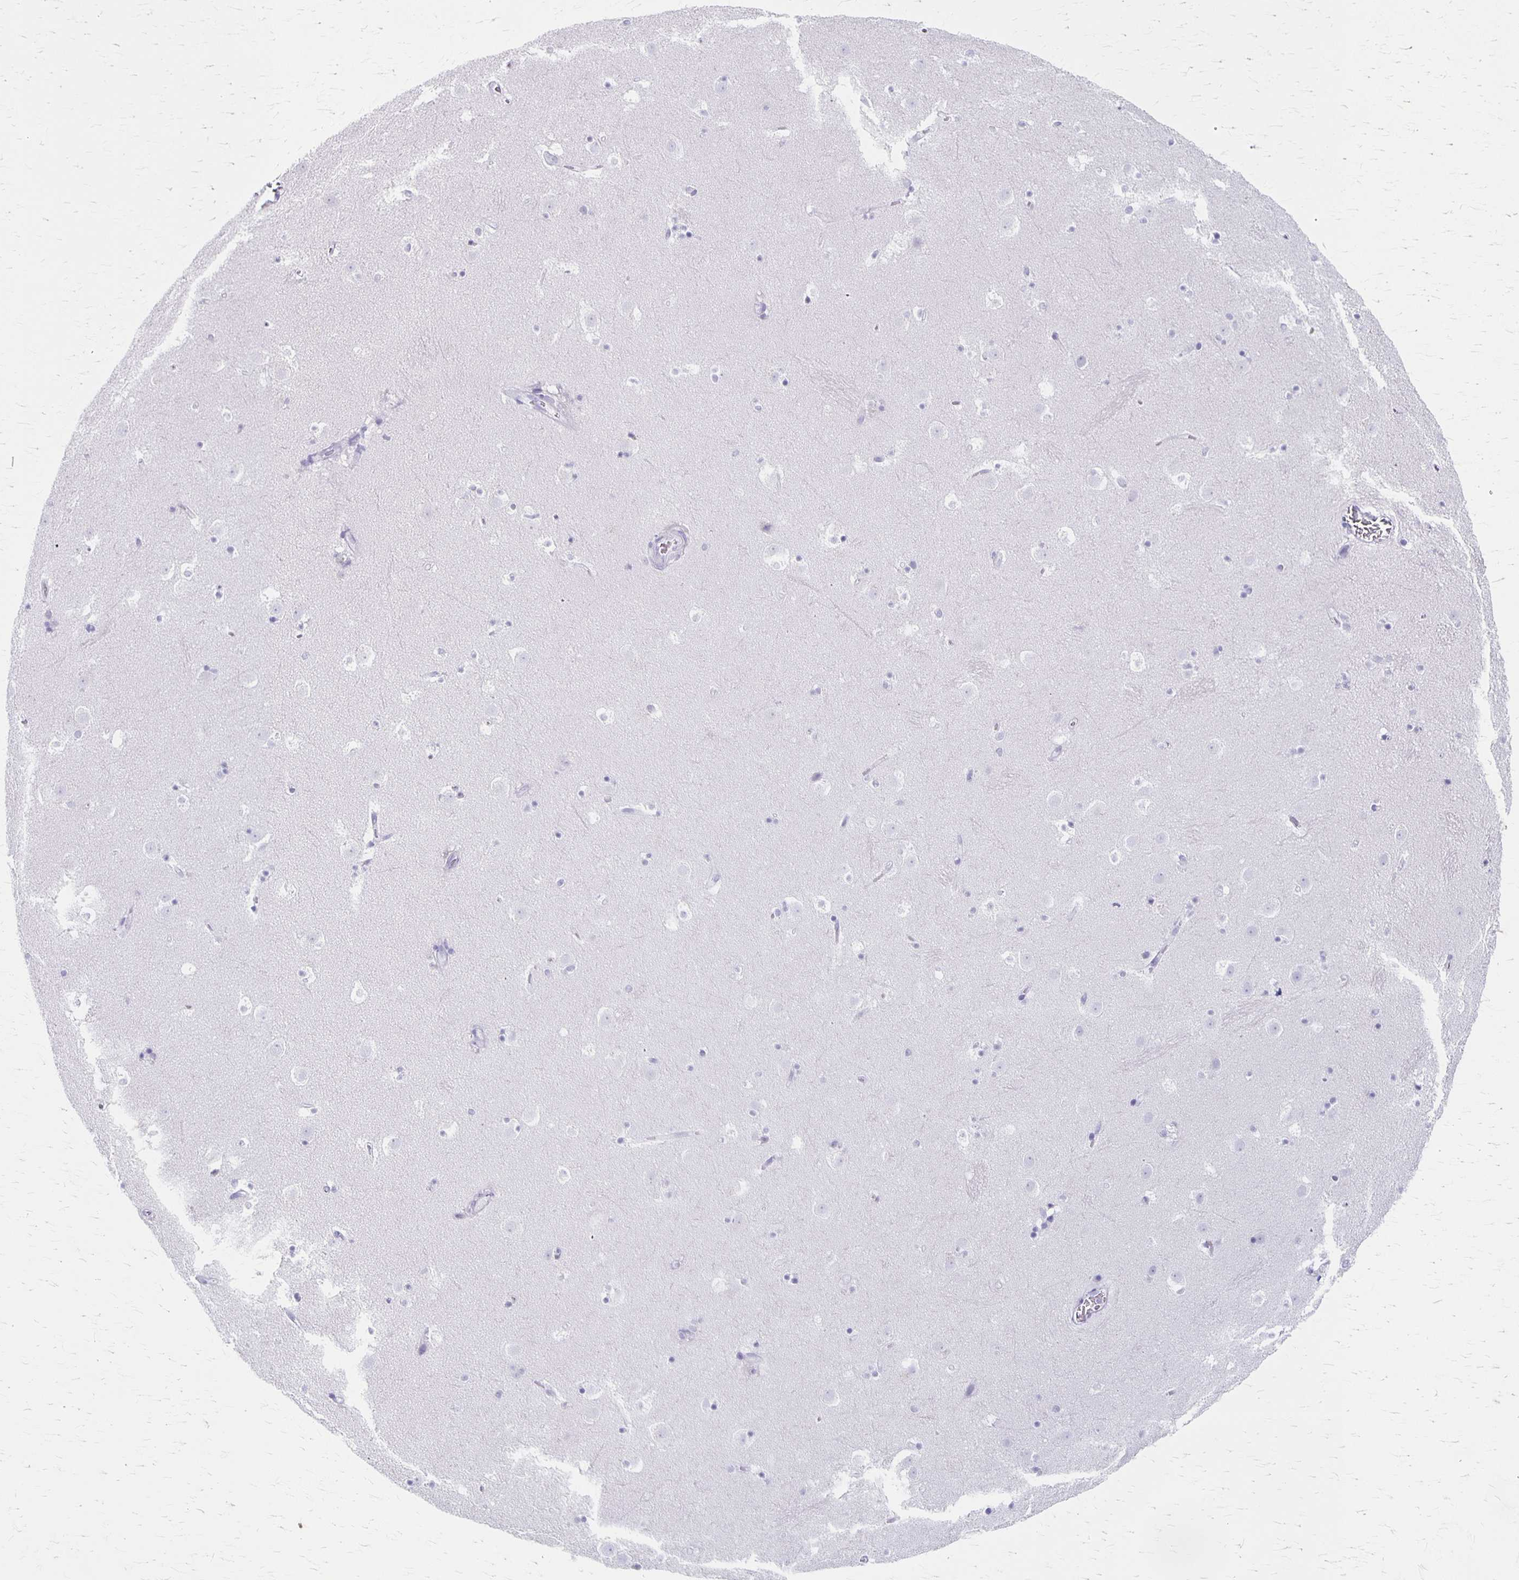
{"staining": {"intensity": "negative", "quantity": "none", "location": "none"}, "tissue": "caudate", "cell_type": "Glial cells", "image_type": "normal", "snomed": [{"axis": "morphology", "description": "Normal tissue, NOS"}, {"axis": "topography", "description": "Lateral ventricle wall"}], "caption": "This is an IHC image of normal human caudate. There is no positivity in glial cells.", "gene": "MAGEC2", "patient": {"sex": "male", "age": 37}}